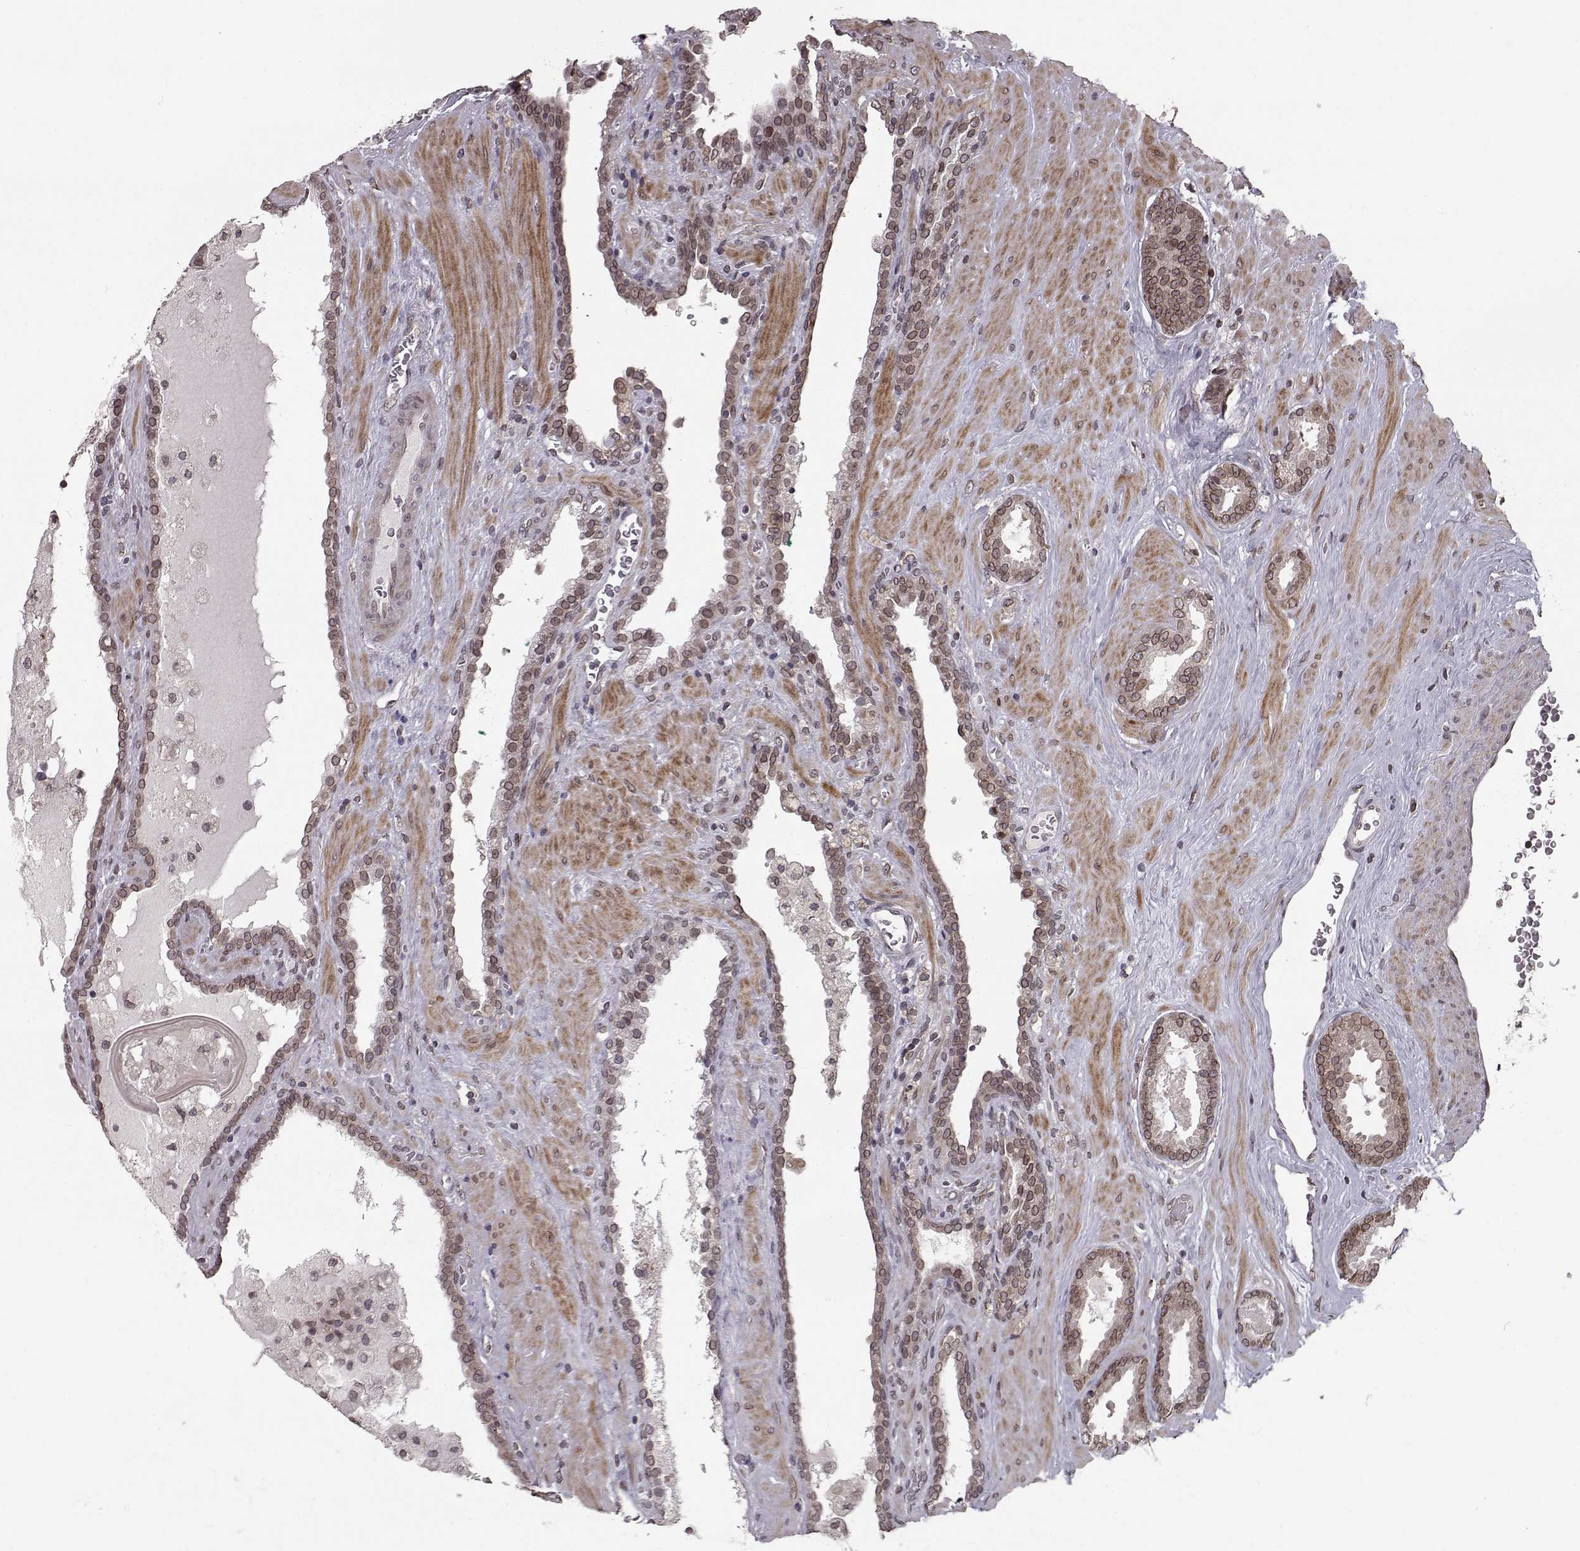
{"staining": {"intensity": "weak", "quantity": "25%-75%", "location": "cytoplasmic/membranous,nuclear"}, "tissue": "prostate cancer", "cell_type": "Tumor cells", "image_type": "cancer", "snomed": [{"axis": "morphology", "description": "Adenocarcinoma, Low grade"}, {"axis": "topography", "description": "Prostate"}], "caption": "Protein analysis of adenocarcinoma (low-grade) (prostate) tissue shows weak cytoplasmic/membranous and nuclear staining in approximately 25%-75% of tumor cells.", "gene": "NUP37", "patient": {"sex": "male", "age": 62}}